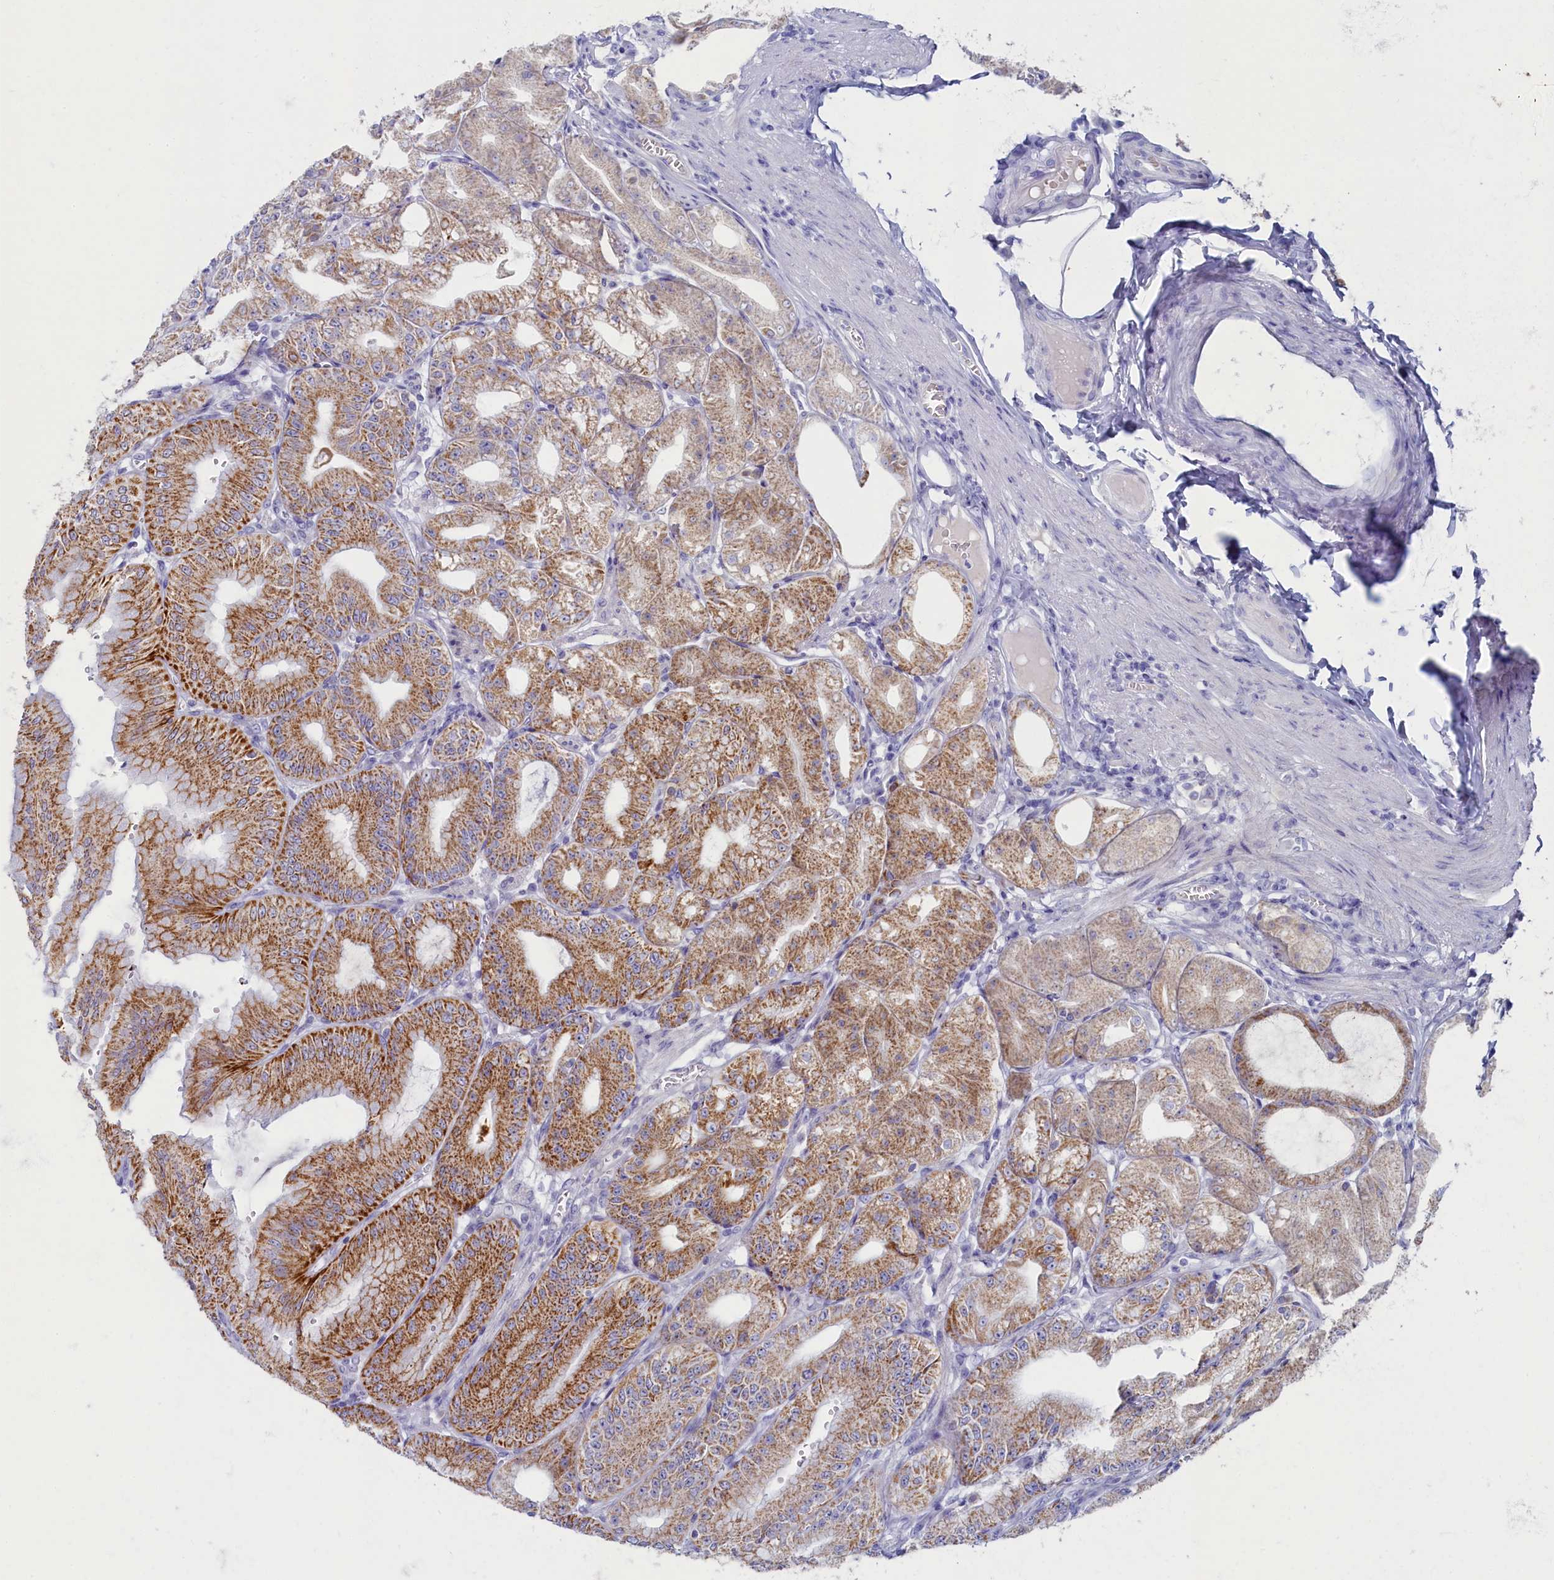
{"staining": {"intensity": "moderate", "quantity": ">75%", "location": "cytoplasmic/membranous"}, "tissue": "stomach", "cell_type": "Glandular cells", "image_type": "normal", "snomed": [{"axis": "morphology", "description": "Normal tissue, NOS"}, {"axis": "topography", "description": "Stomach, lower"}], "caption": "Immunohistochemistry staining of normal stomach, which displays medium levels of moderate cytoplasmic/membranous positivity in about >75% of glandular cells indicating moderate cytoplasmic/membranous protein staining. The staining was performed using DAB (brown) for protein detection and nuclei were counterstained in hematoxylin (blue).", "gene": "OCIAD2", "patient": {"sex": "male", "age": 71}}